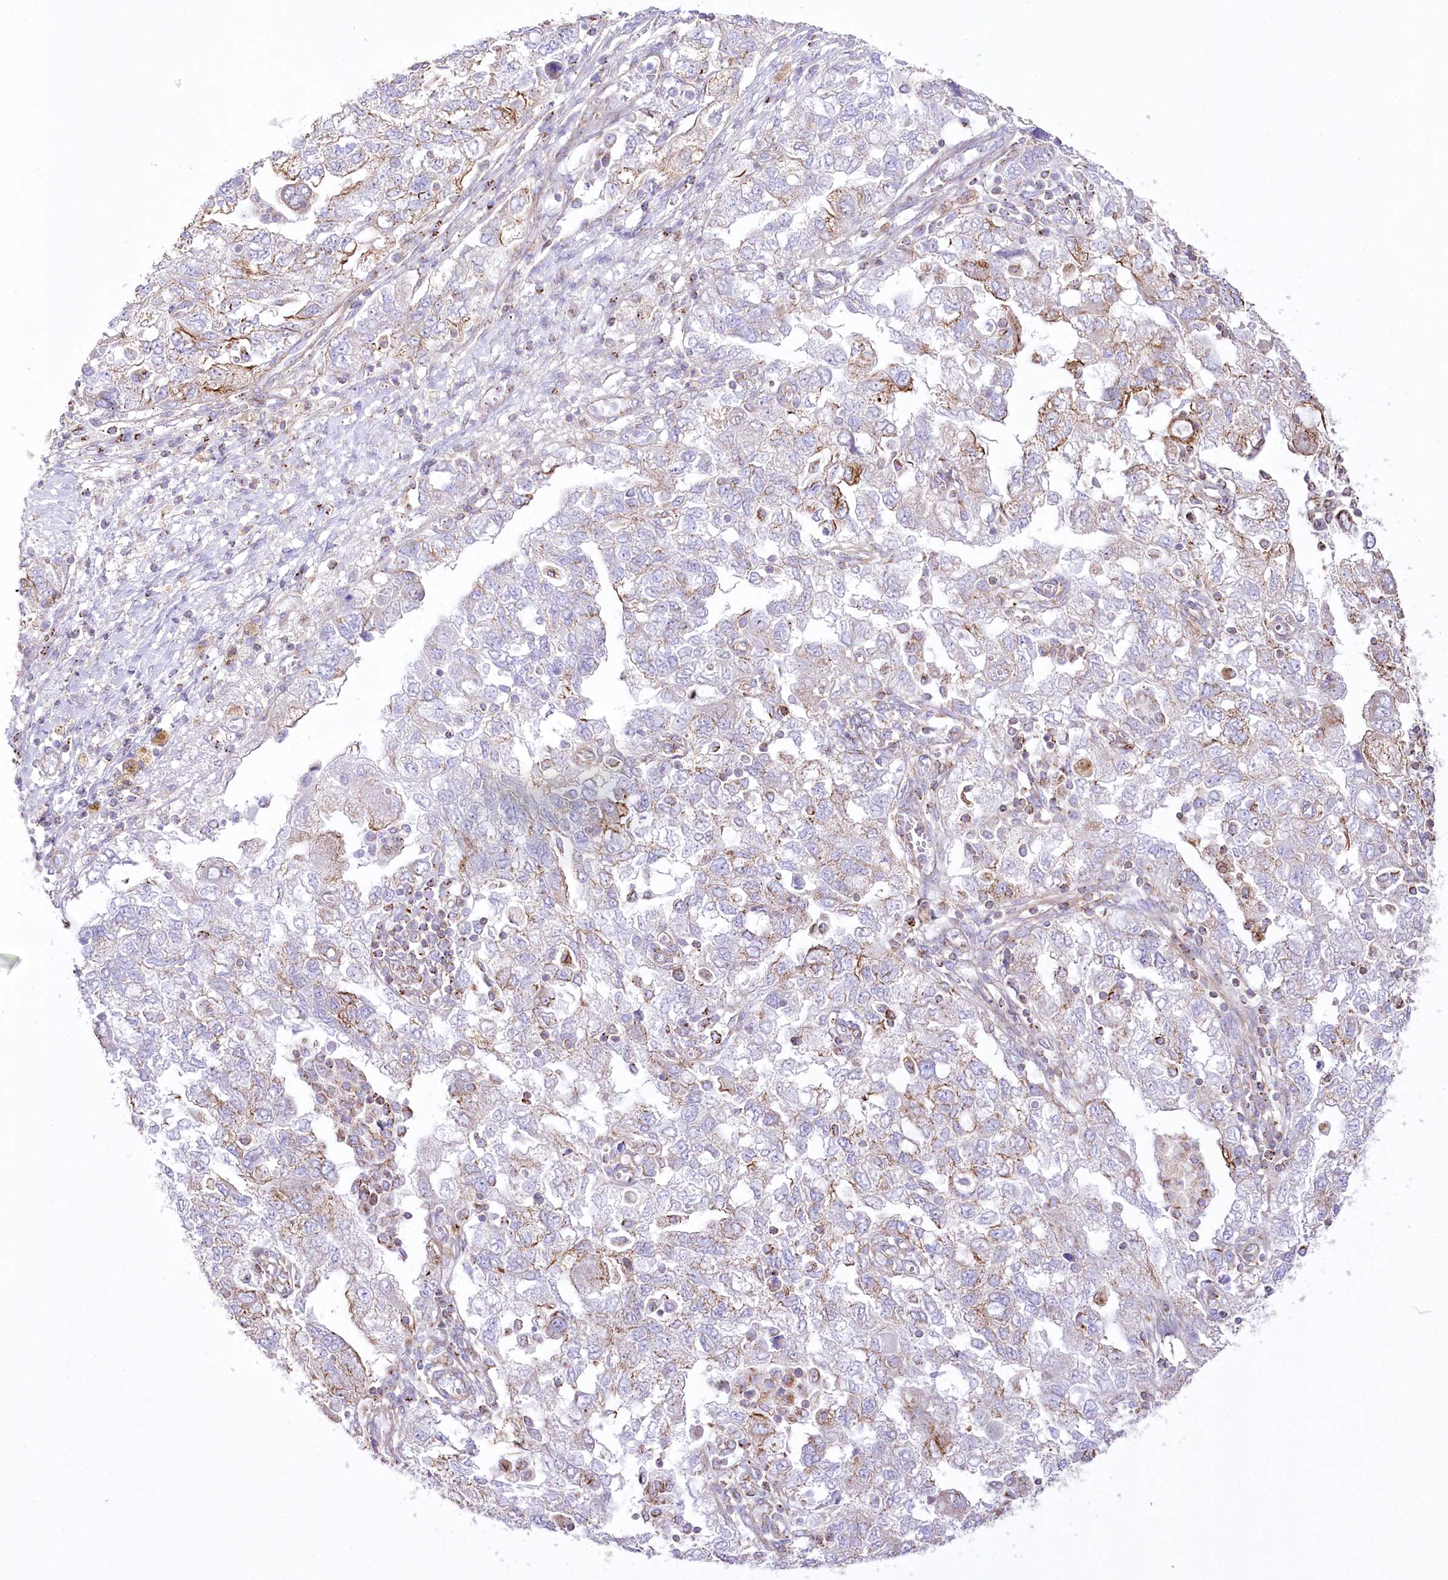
{"staining": {"intensity": "moderate", "quantity": "<25%", "location": "cytoplasmic/membranous"}, "tissue": "ovarian cancer", "cell_type": "Tumor cells", "image_type": "cancer", "snomed": [{"axis": "morphology", "description": "Carcinoma, NOS"}, {"axis": "morphology", "description": "Cystadenocarcinoma, serous, NOS"}, {"axis": "topography", "description": "Ovary"}], "caption": "Protein positivity by IHC displays moderate cytoplasmic/membranous positivity in about <25% of tumor cells in ovarian cancer.", "gene": "FAM216A", "patient": {"sex": "female", "age": 69}}